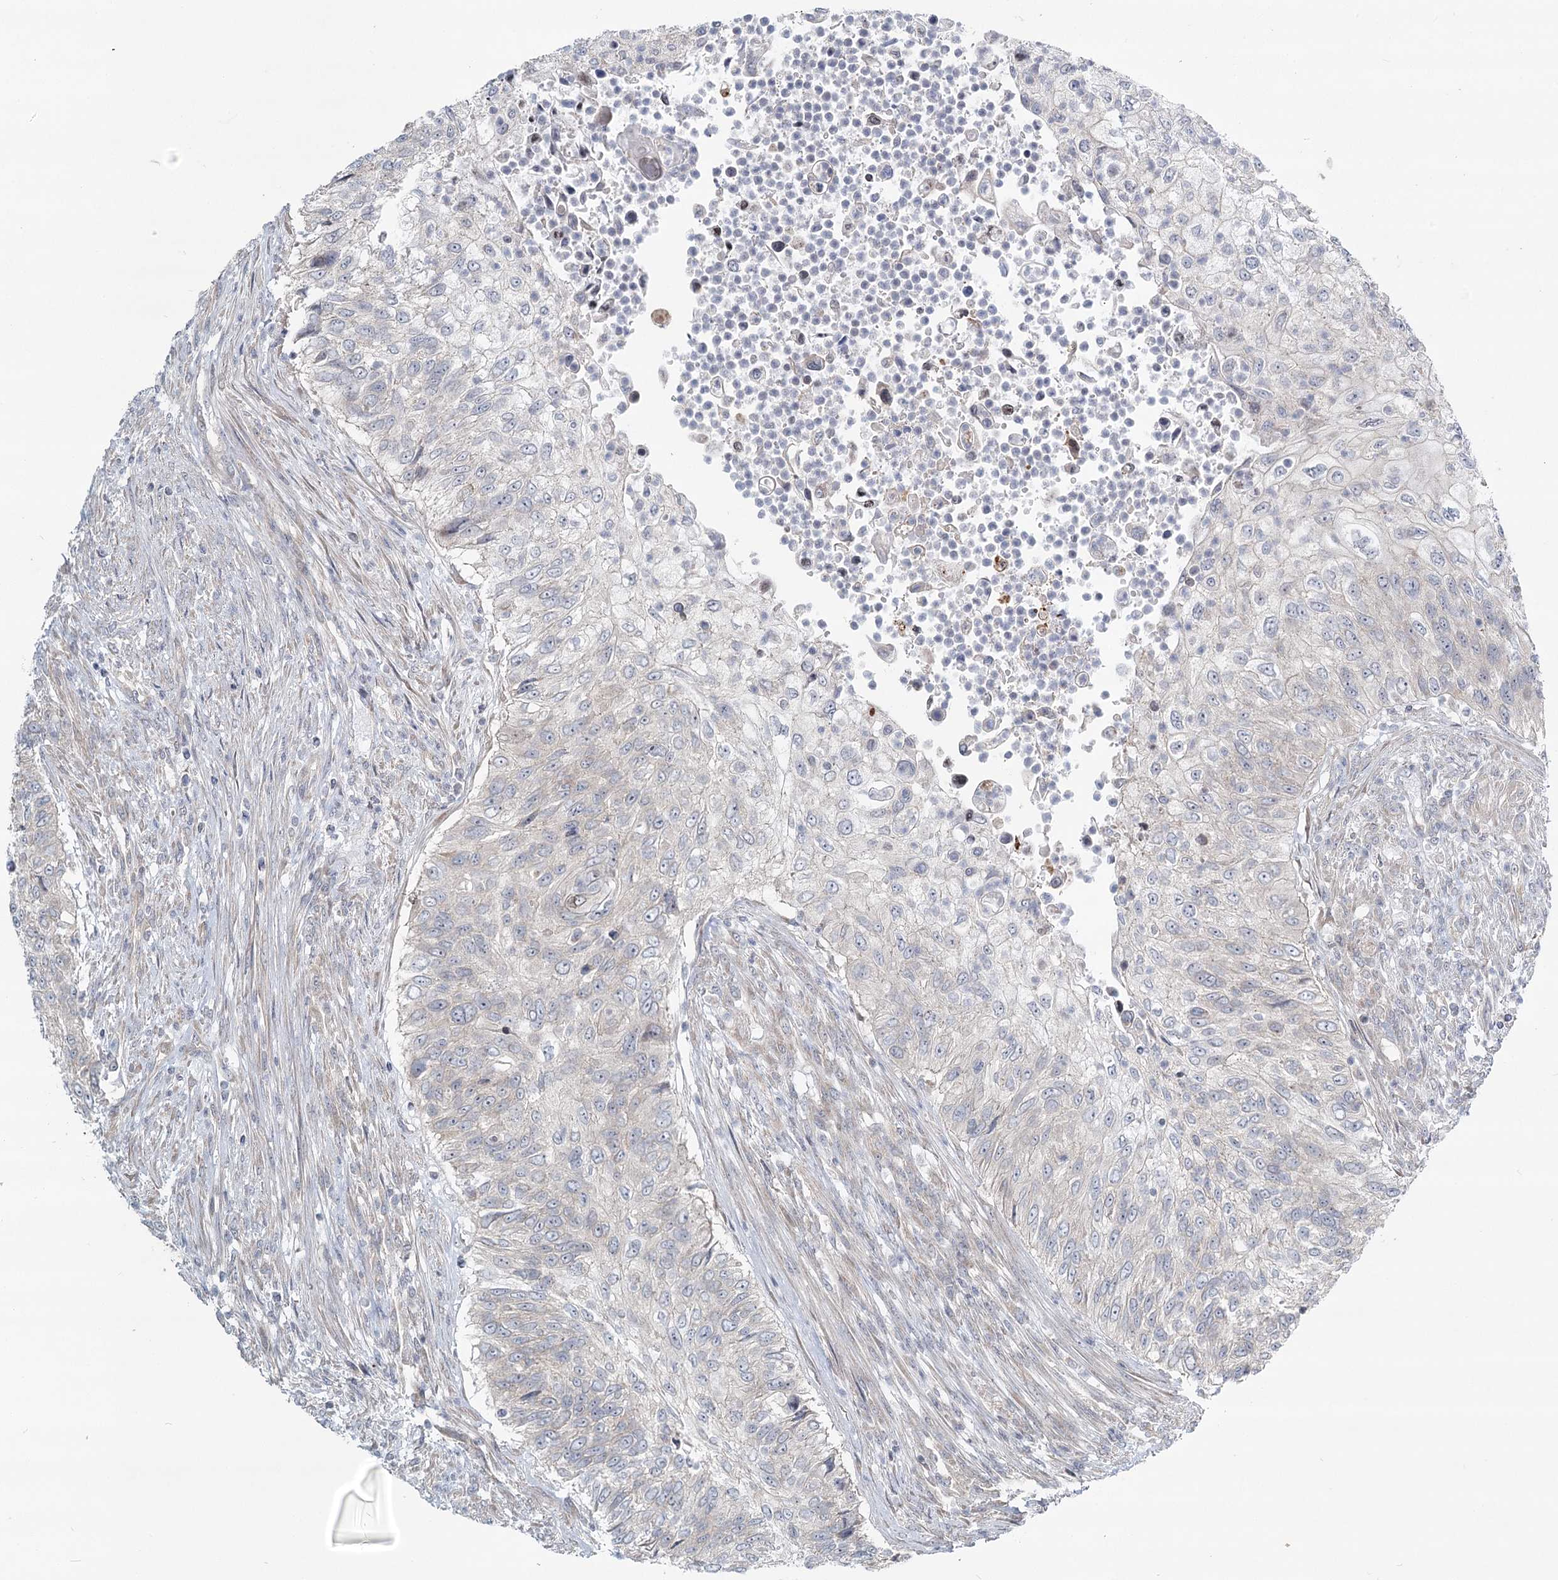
{"staining": {"intensity": "negative", "quantity": "none", "location": "none"}, "tissue": "urothelial cancer", "cell_type": "Tumor cells", "image_type": "cancer", "snomed": [{"axis": "morphology", "description": "Urothelial carcinoma, High grade"}, {"axis": "topography", "description": "Urinary bladder"}], "caption": "A photomicrograph of human urothelial cancer is negative for staining in tumor cells. Nuclei are stained in blue.", "gene": "SPINK13", "patient": {"sex": "female", "age": 60}}